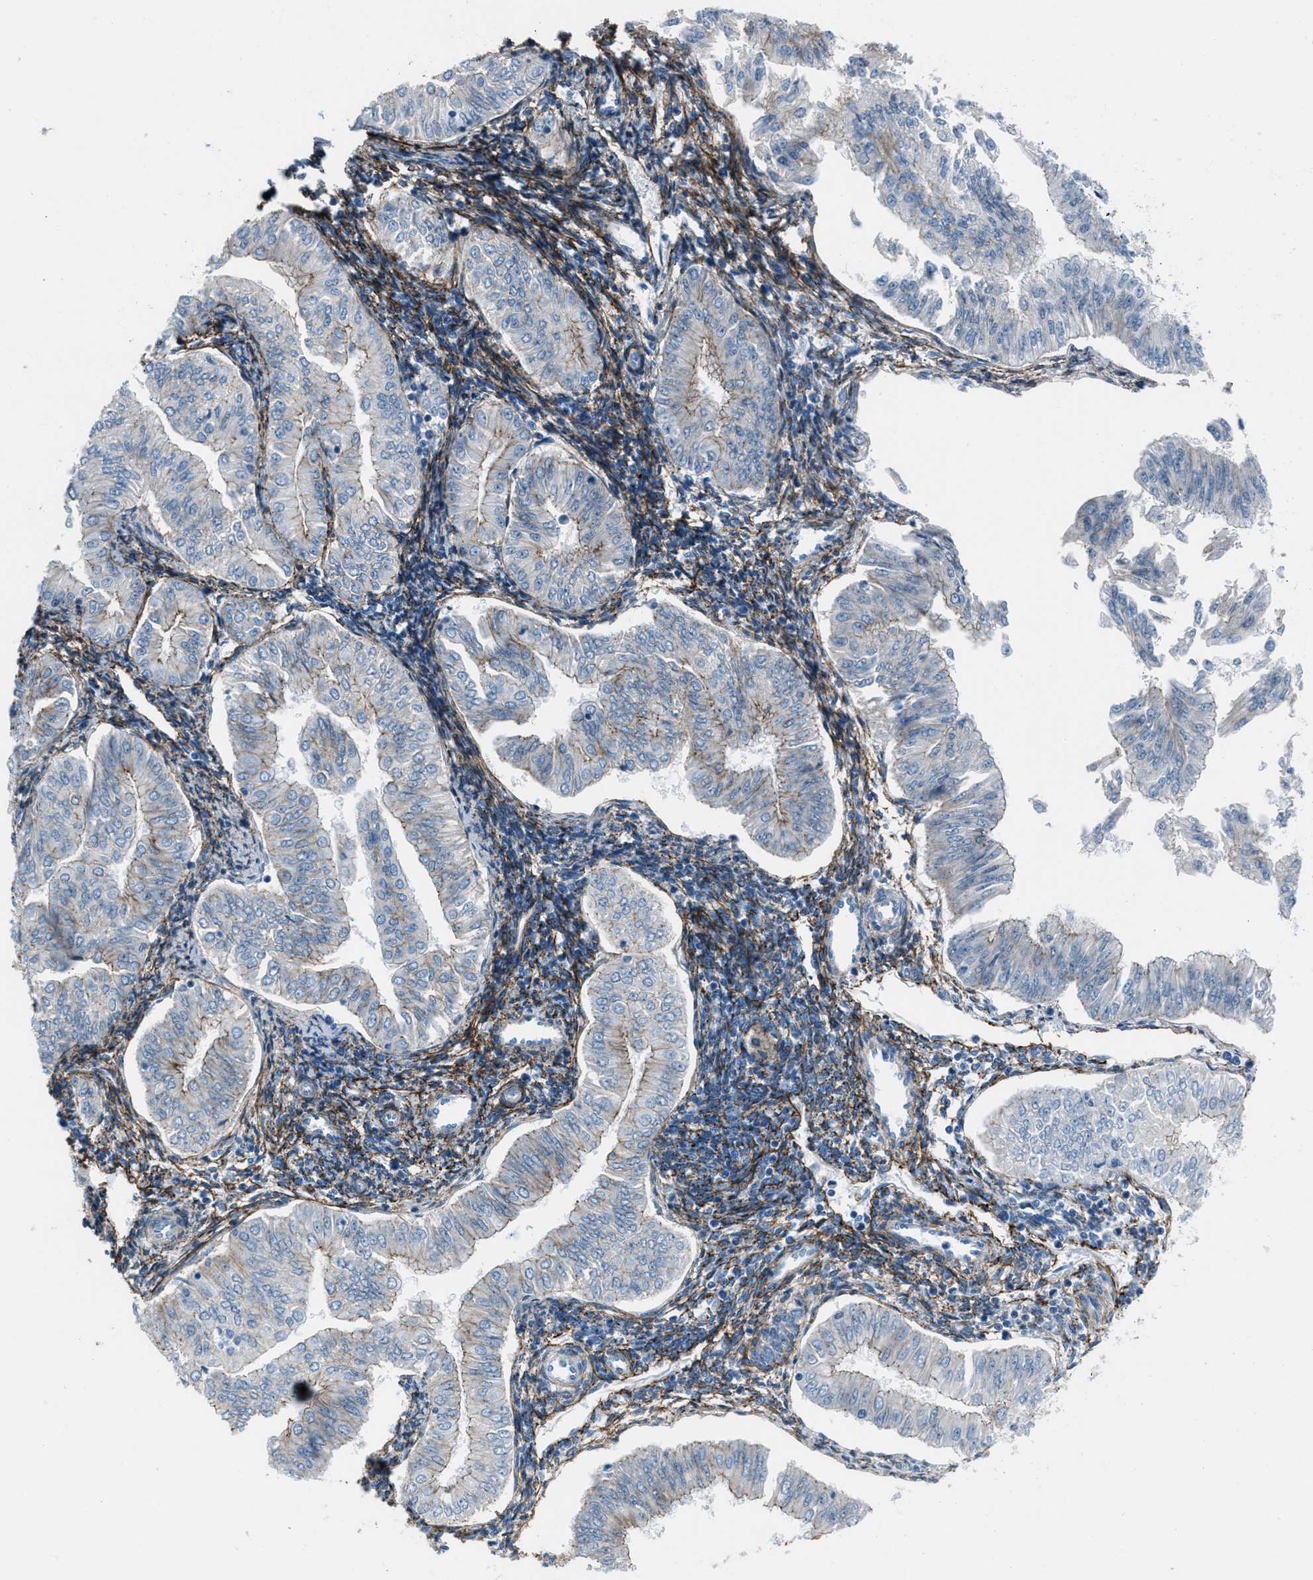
{"staining": {"intensity": "weak", "quantity": "<25%", "location": "cytoplasmic/membranous"}, "tissue": "endometrial cancer", "cell_type": "Tumor cells", "image_type": "cancer", "snomed": [{"axis": "morphology", "description": "Normal tissue, NOS"}, {"axis": "morphology", "description": "Adenocarcinoma, NOS"}, {"axis": "topography", "description": "Endometrium"}], "caption": "The IHC micrograph has no significant positivity in tumor cells of endometrial cancer (adenocarcinoma) tissue. (Stains: DAB IHC with hematoxylin counter stain, Microscopy: brightfield microscopy at high magnification).", "gene": "FBN1", "patient": {"sex": "female", "age": 53}}